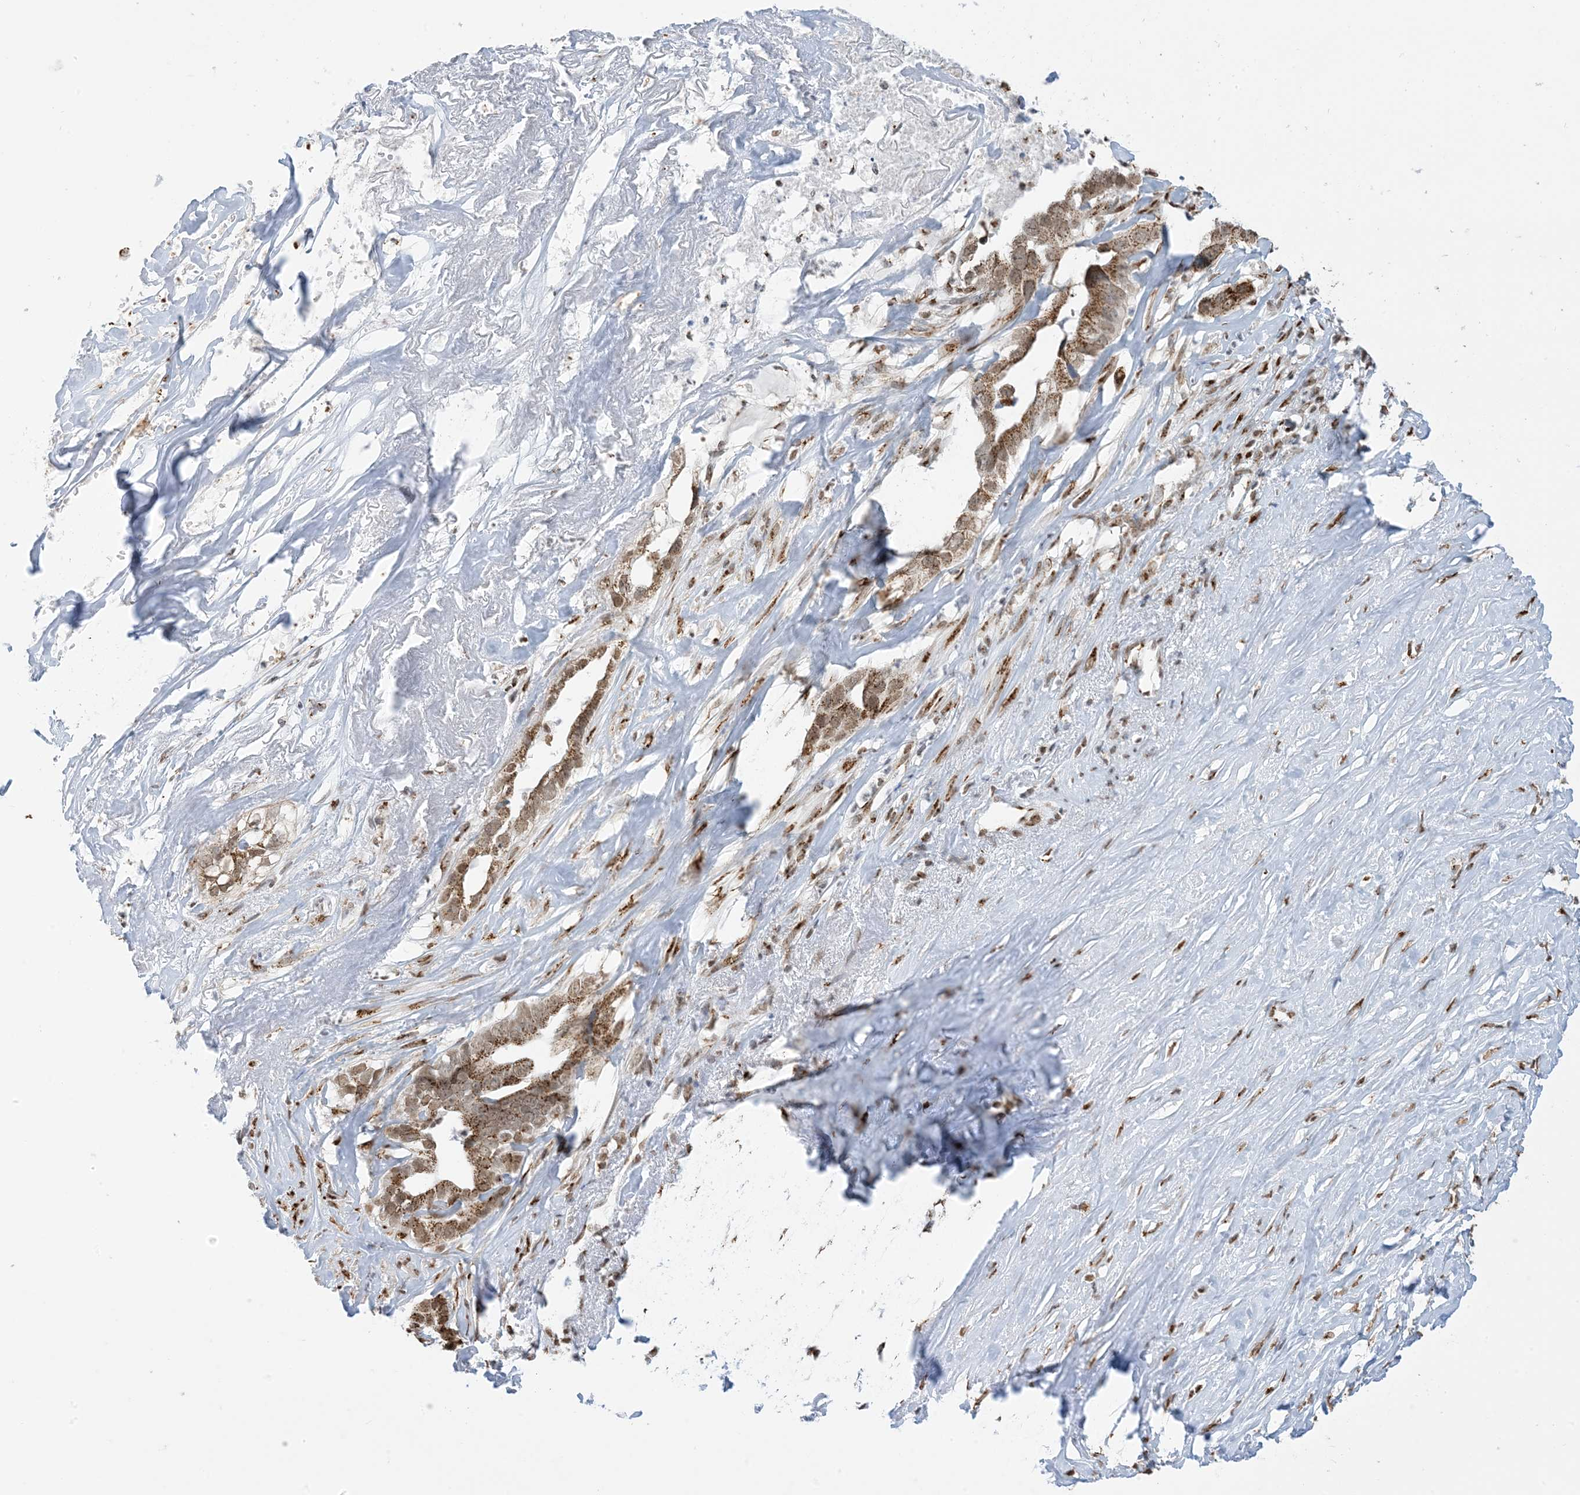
{"staining": {"intensity": "moderate", "quantity": ">75%", "location": "cytoplasmic/membranous,nuclear"}, "tissue": "liver cancer", "cell_type": "Tumor cells", "image_type": "cancer", "snomed": [{"axis": "morphology", "description": "Cholangiocarcinoma"}, {"axis": "topography", "description": "Liver"}], "caption": "Brown immunohistochemical staining in liver cancer exhibits moderate cytoplasmic/membranous and nuclear positivity in approximately >75% of tumor cells. (DAB (3,3'-diaminobenzidine) = brown stain, brightfield microscopy at high magnification).", "gene": "GPR107", "patient": {"sex": "female", "age": 79}}